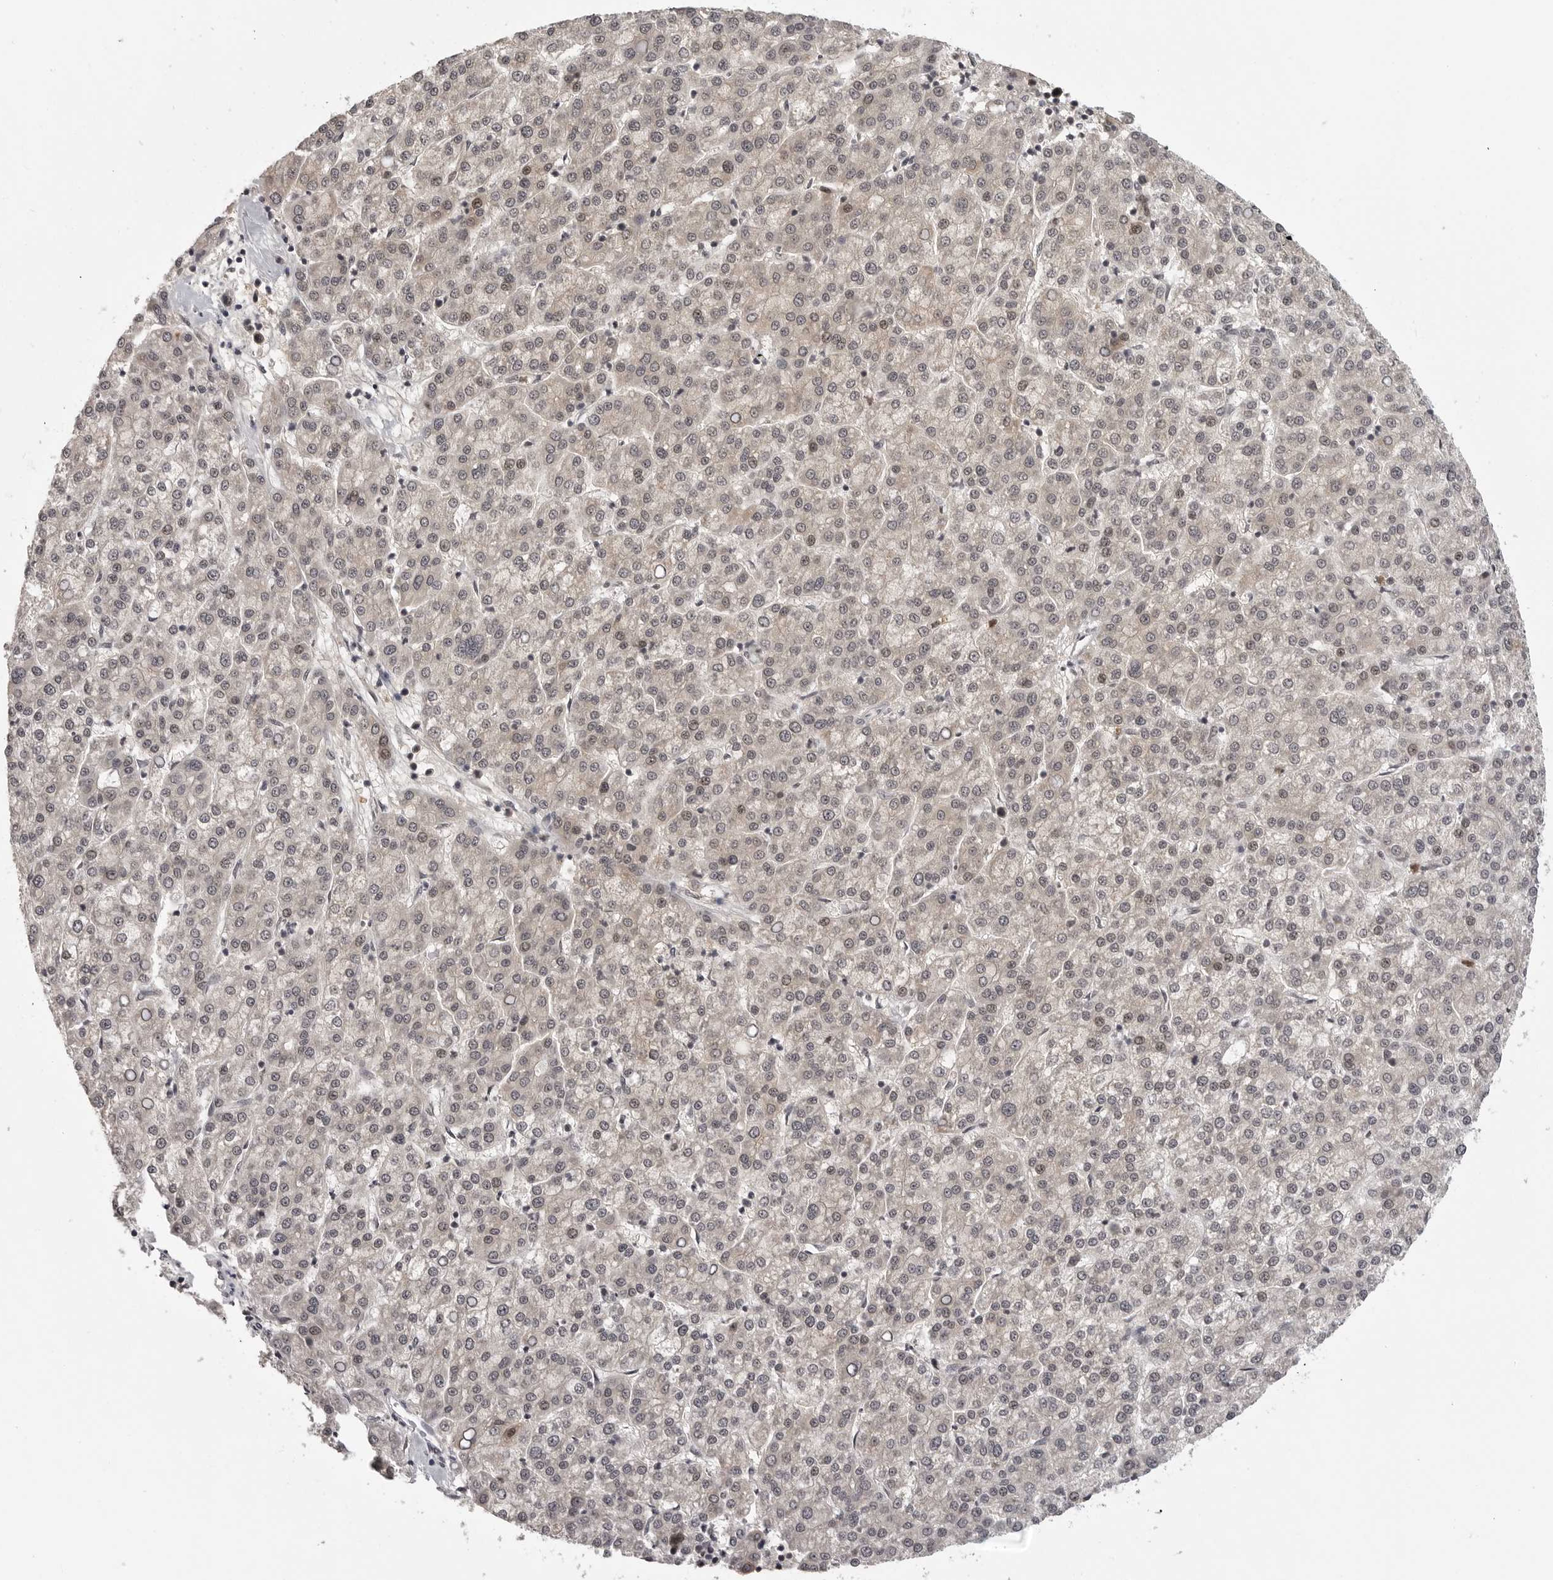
{"staining": {"intensity": "moderate", "quantity": ">75%", "location": "cytoplasmic/membranous,nuclear"}, "tissue": "liver cancer", "cell_type": "Tumor cells", "image_type": "cancer", "snomed": [{"axis": "morphology", "description": "Carcinoma, Hepatocellular, NOS"}, {"axis": "topography", "description": "Liver"}], "caption": "Protein staining demonstrates moderate cytoplasmic/membranous and nuclear expression in approximately >75% of tumor cells in liver cancer (hepatocellular carcinoma).", "gene": "PEG3", "patient": {"sex": "female", "age": 58}}